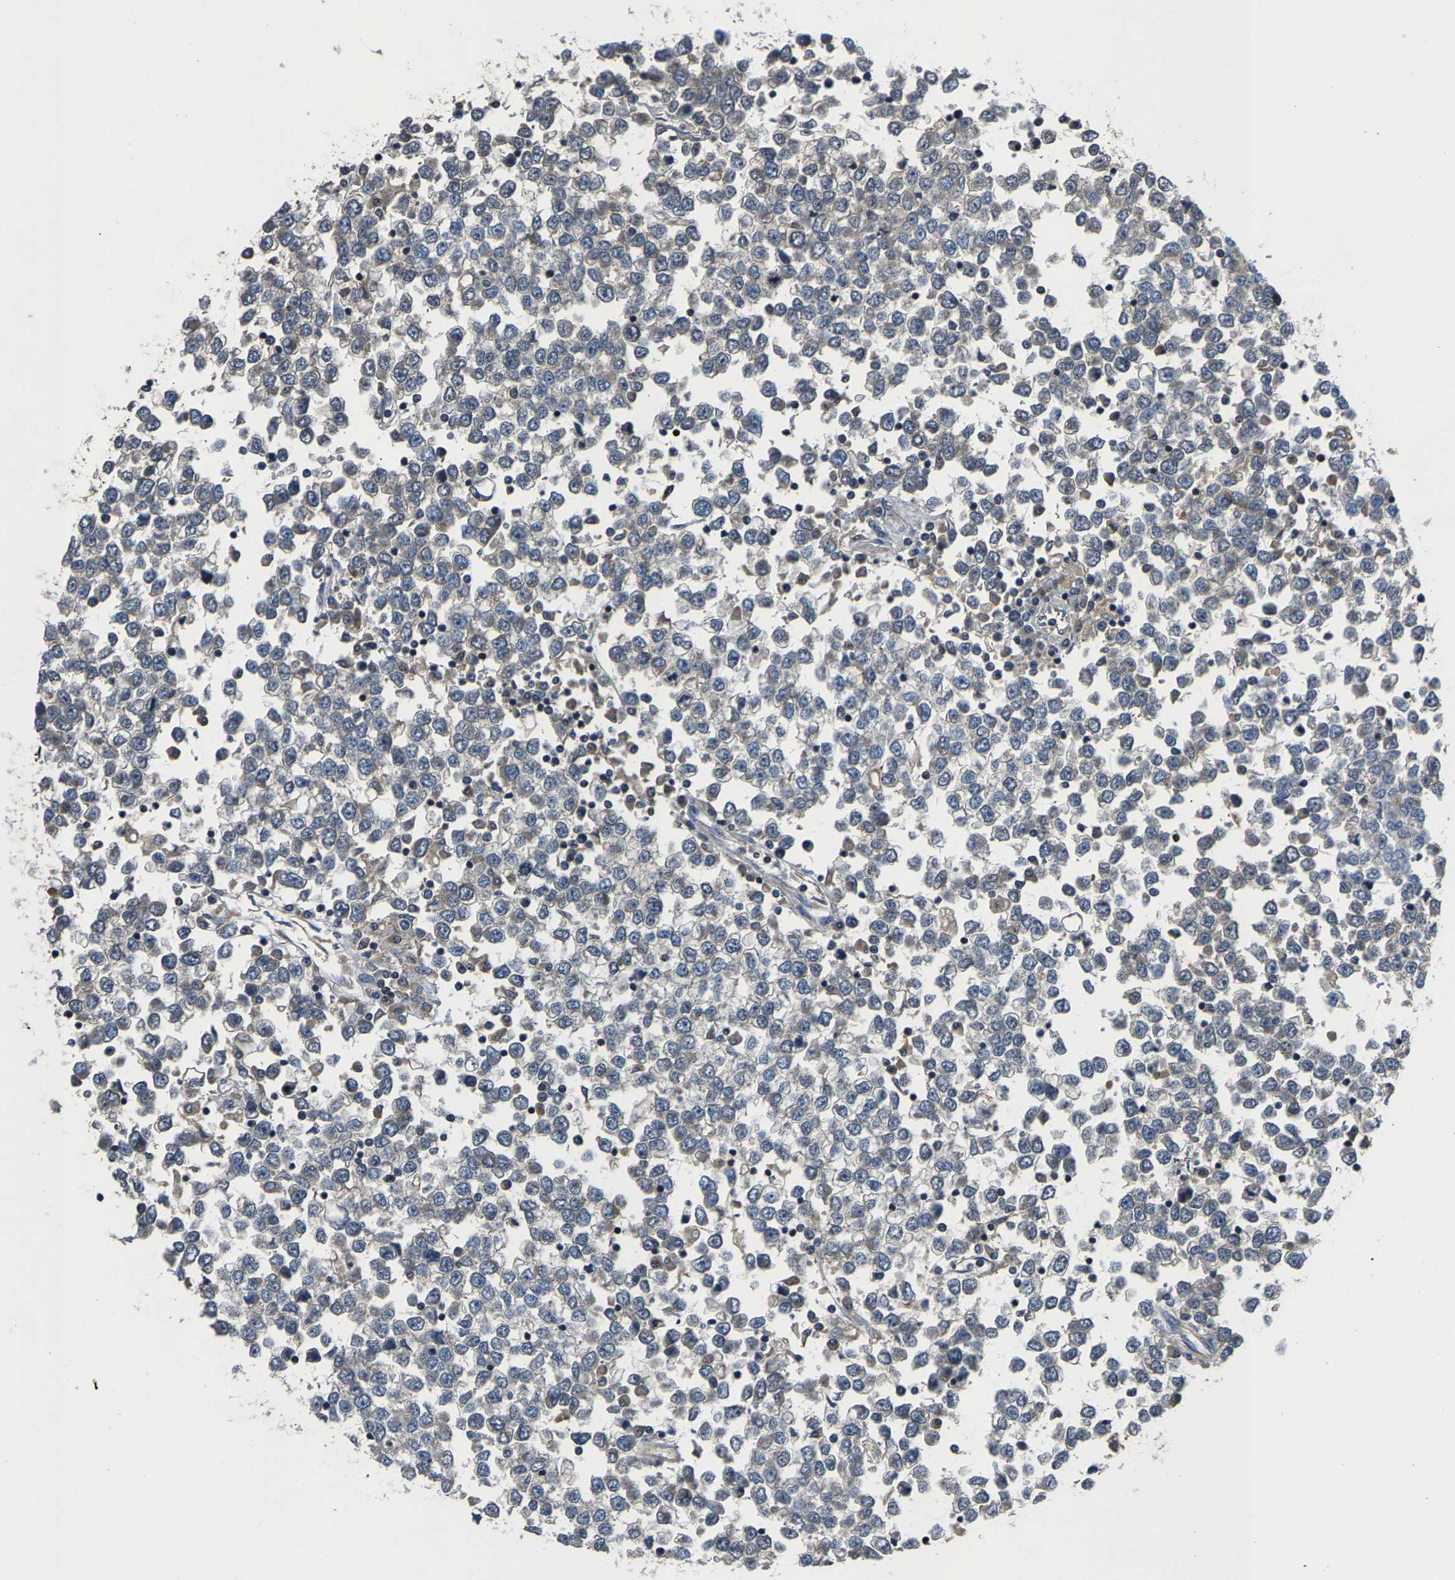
{"staining": {"intensity": "negative", "quantity": "none", "location": "none"}, "tissue": "testis cancer", "cell_type": "Tumor cells", "image_type": "cancer", "snomed": [{"axis": "morphology", "description": "Seminoma, NOS"}, {"axis": "topography", "description": "Testis"}], "caption": "The histopathology image reveals no significant expression in tumor cells of seminoma (testis).", "gene": "AGBL3", "patient": {"sex": "male", "age": 65}}